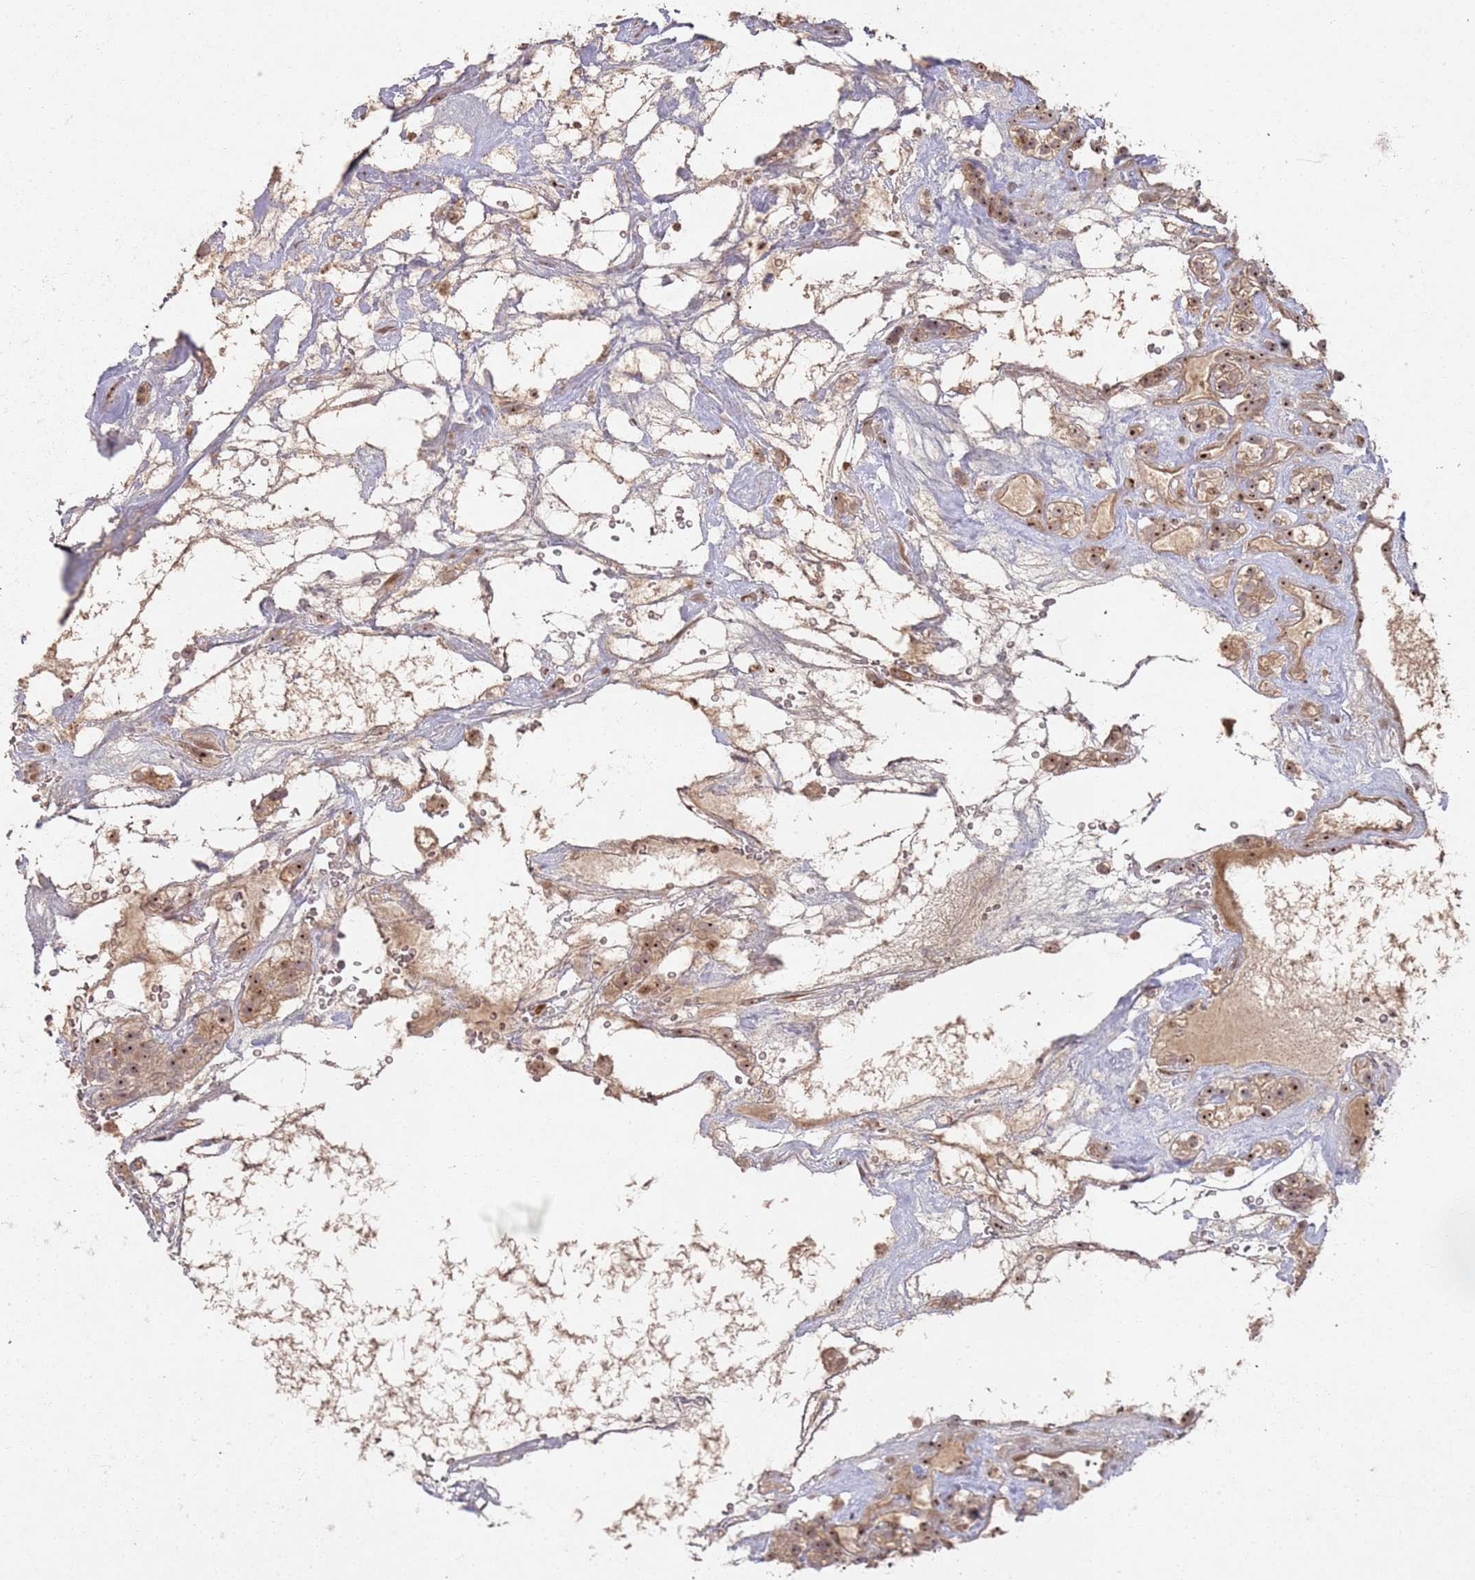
{"staining": {"intensity": "moderate", "quantity": ">75%", "location": "cytoplasmic/membranous,nuclear"}, "tissue": "renal cancer", "cell_type": "Tumor cells", "image_type": "cancer", "snomed": [{"axis": "morphology", "description": "Adenocarcinoma, NOS"}, {"axis": "topography", "description": "Kidney"}], "caption": "Human renal cancer stained for a protein (brown) reveals moderate cytoplasmic/membranous and nuclear positive staining in about >75% of tumor cells.", "gene": "UTP11", "patient": {"sex": "female", "age": 57}}